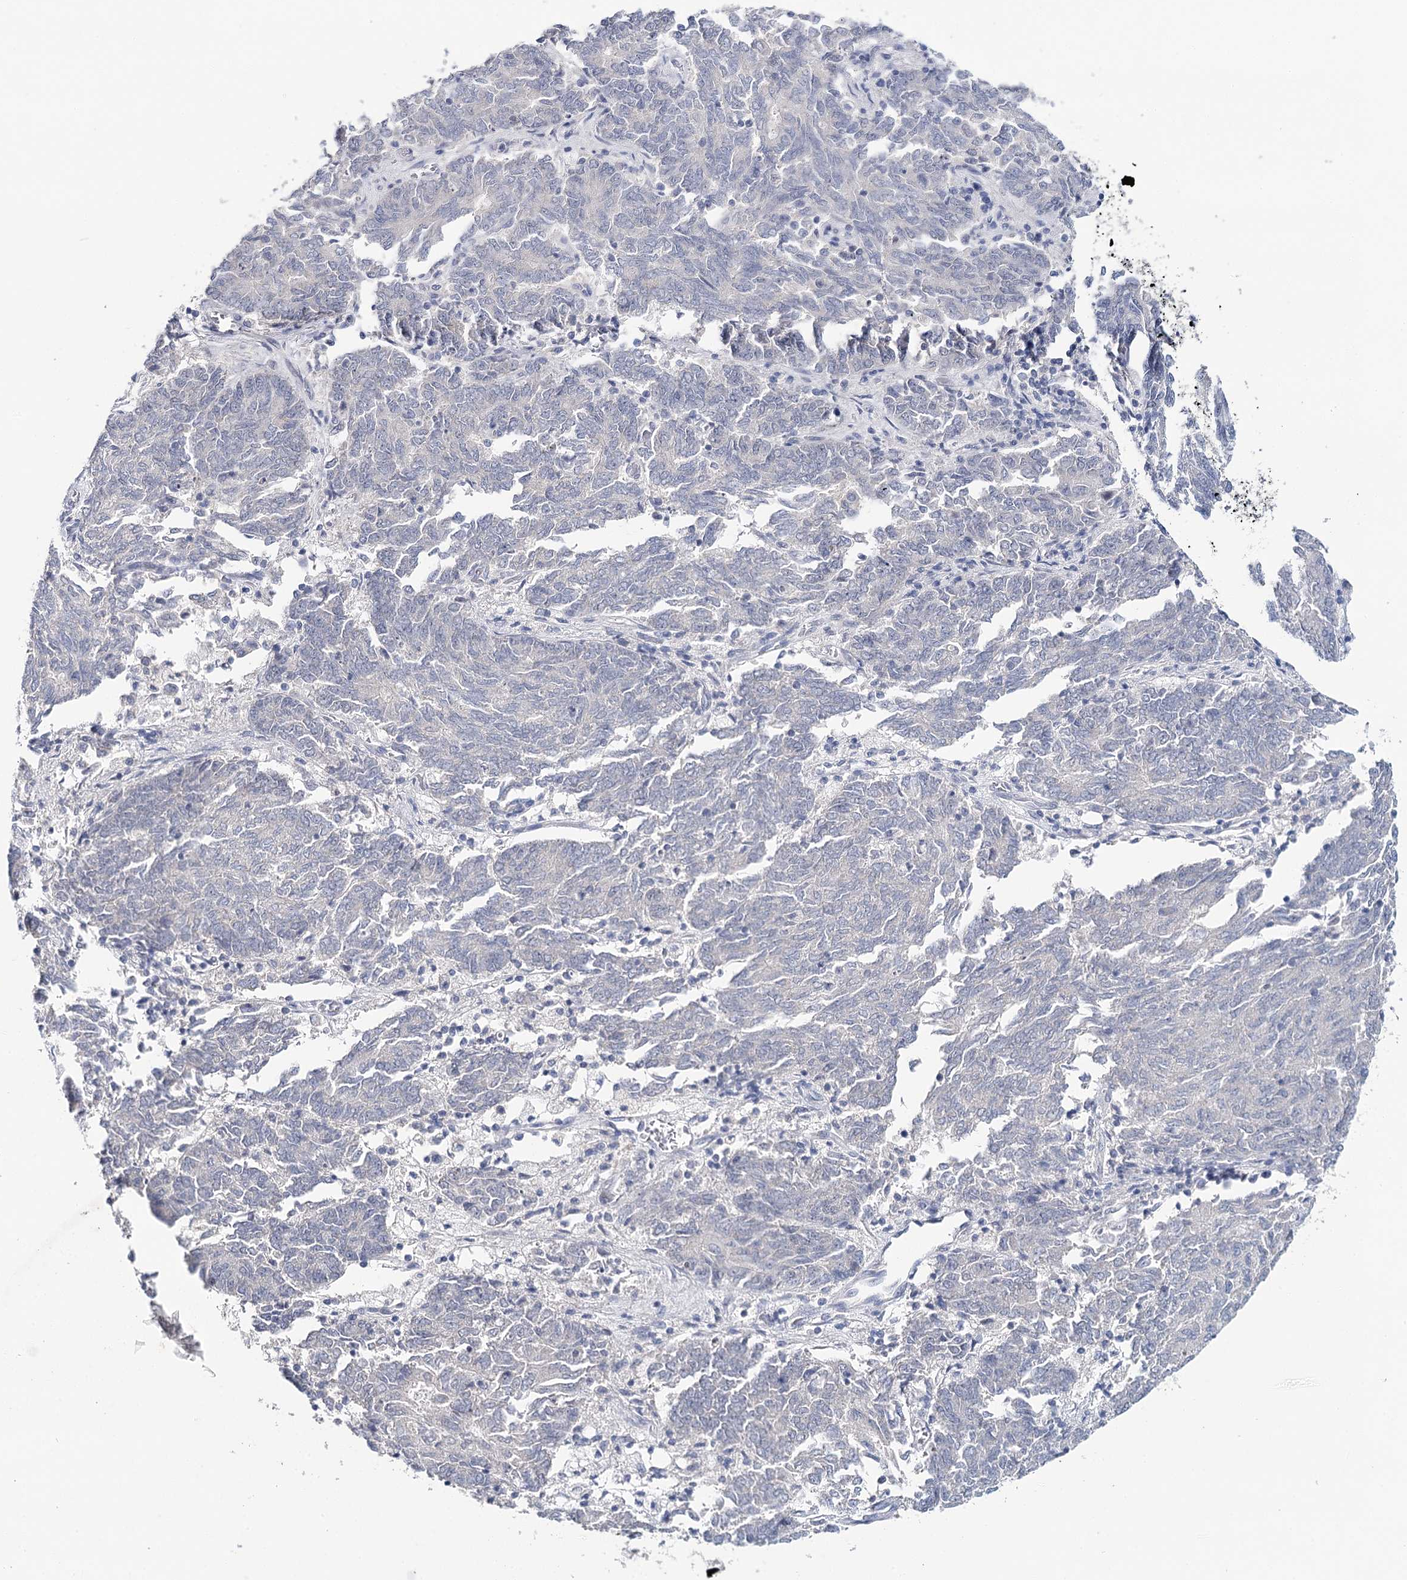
{"staining": {"intensity": "negative", "quantity": "none", "location": "none"}, "tissue": "endometrial cancer", "cell_type": "Tumor cells", "image_type": "cancer", "snomed": [{"axis": "morphology", "description": "Adenocarcinoma, NOS"}, {"axis": "topography", "description": "Endometrium"}], "caption": "An IHC histopathology image of endometrial adenocarcinoma is shown. There is no staining in tumor cells of endometrial adenocarcinoma. (Stains: DAB immunohistochemistry with hematoxylin counter stain, Microscopy: brightfield microscopy at high magnification).", "gene": "TP53", "patient": {"sex": "female", "age": 80}}